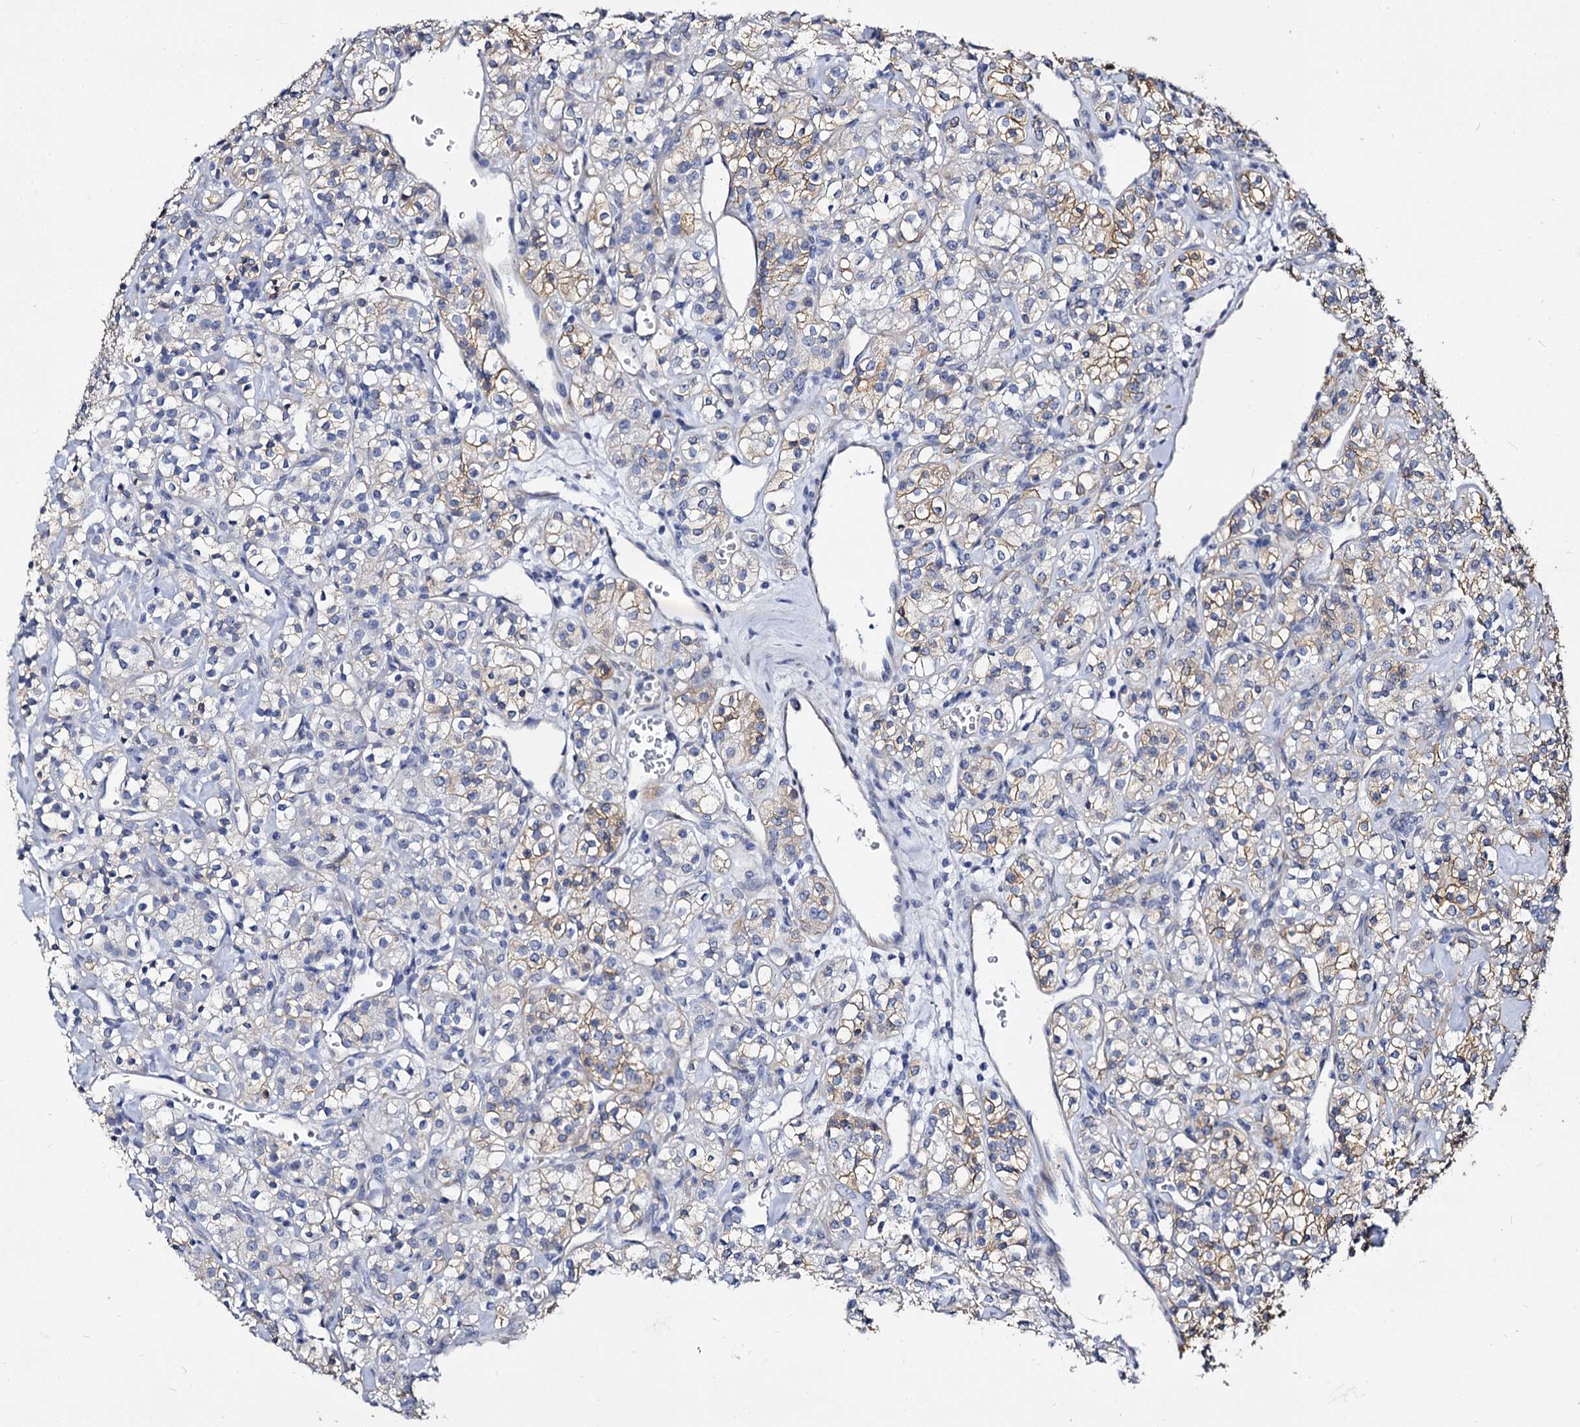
{"staining": {"intensity": "weak", "quantity": "25%-75%", "location": "cytoplasmic/membranous"}, "tissue": "renal cancer", "cell_type": "Tumor cells", "image_type": "cancer", "snomed": [{"axis": "morphology", "description": "Adenocarcinoma, NOS"}, {"axis": "topography", "description": "Kidney"}], "caption": "Immunohistochemical staining of human adenocarcinoma (renal) displays low levels of weak cytoplasmic/membranous protein staining in approximately 25%-75% of tumor cells. Using DAB (3,3'-diaminobenzidine) (brown) and hematoxylin (blue) stains, captured at high magnification using brightfield microscopy.", "gene": "CBFB", "patient": {"sex": "male", "age": 77}}